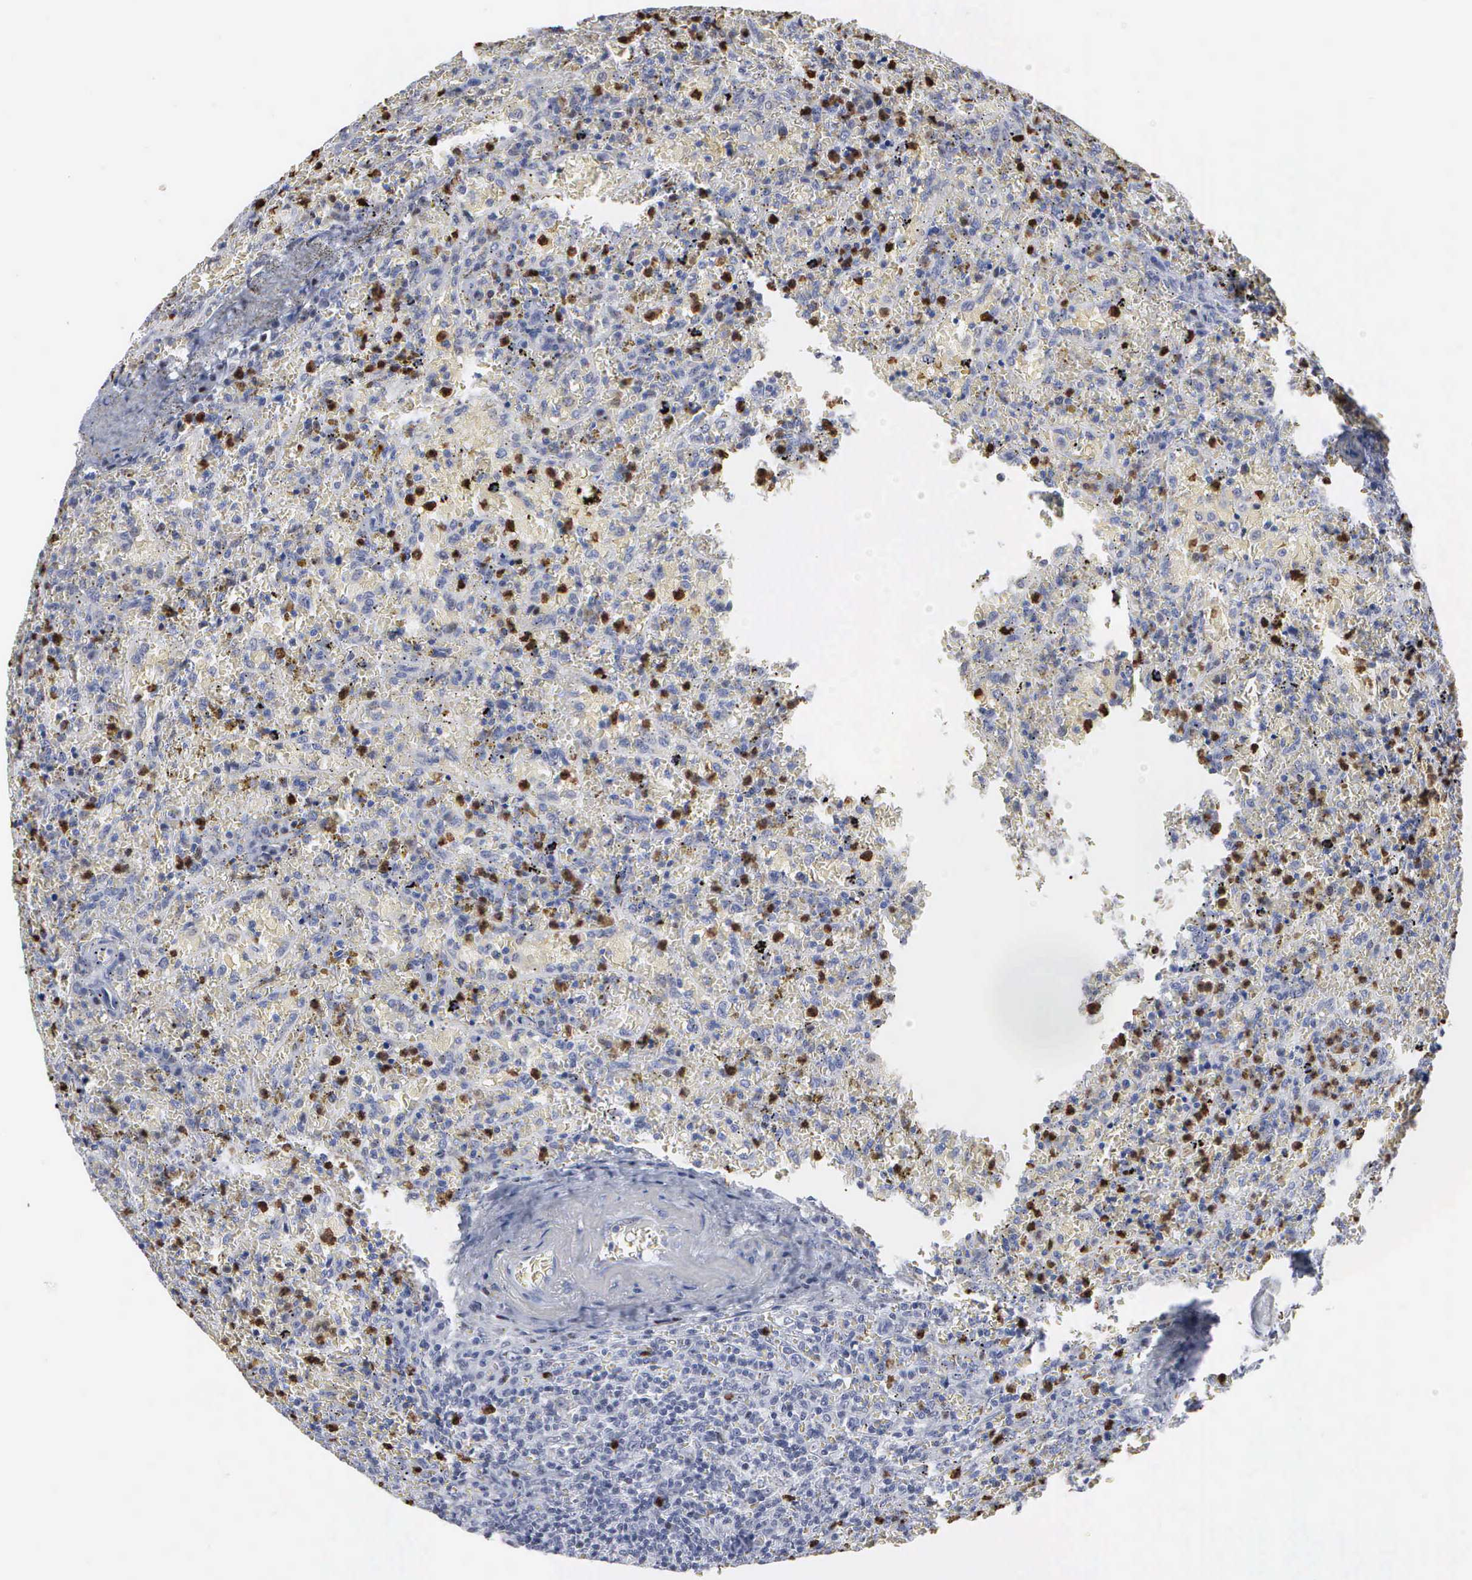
{"staining": {"intensity": "negative", "quantity": "none", "location": "none"}, "tissue": "lymphoma", "cell_type": "Tumor cells", "image_type": "cancer", "snomed": [{"axis": "morphology", "description": "Malignant lymphoma, non-Hodgkin's type, High grade"}, {"axis": "topography", "description": "Spleen"}, {"axis": "topography", "description": "Lymph node"}], "caption": "DAB (3,3'-diaminobenzidine) immunohistochemical staining of high-grade malignant lymphoma, non-Hodgkin's type demonstrates no significant positivity in tumor cells.", "gene": "SPIN3", "patient": {"sex": "female", "age": 70}}